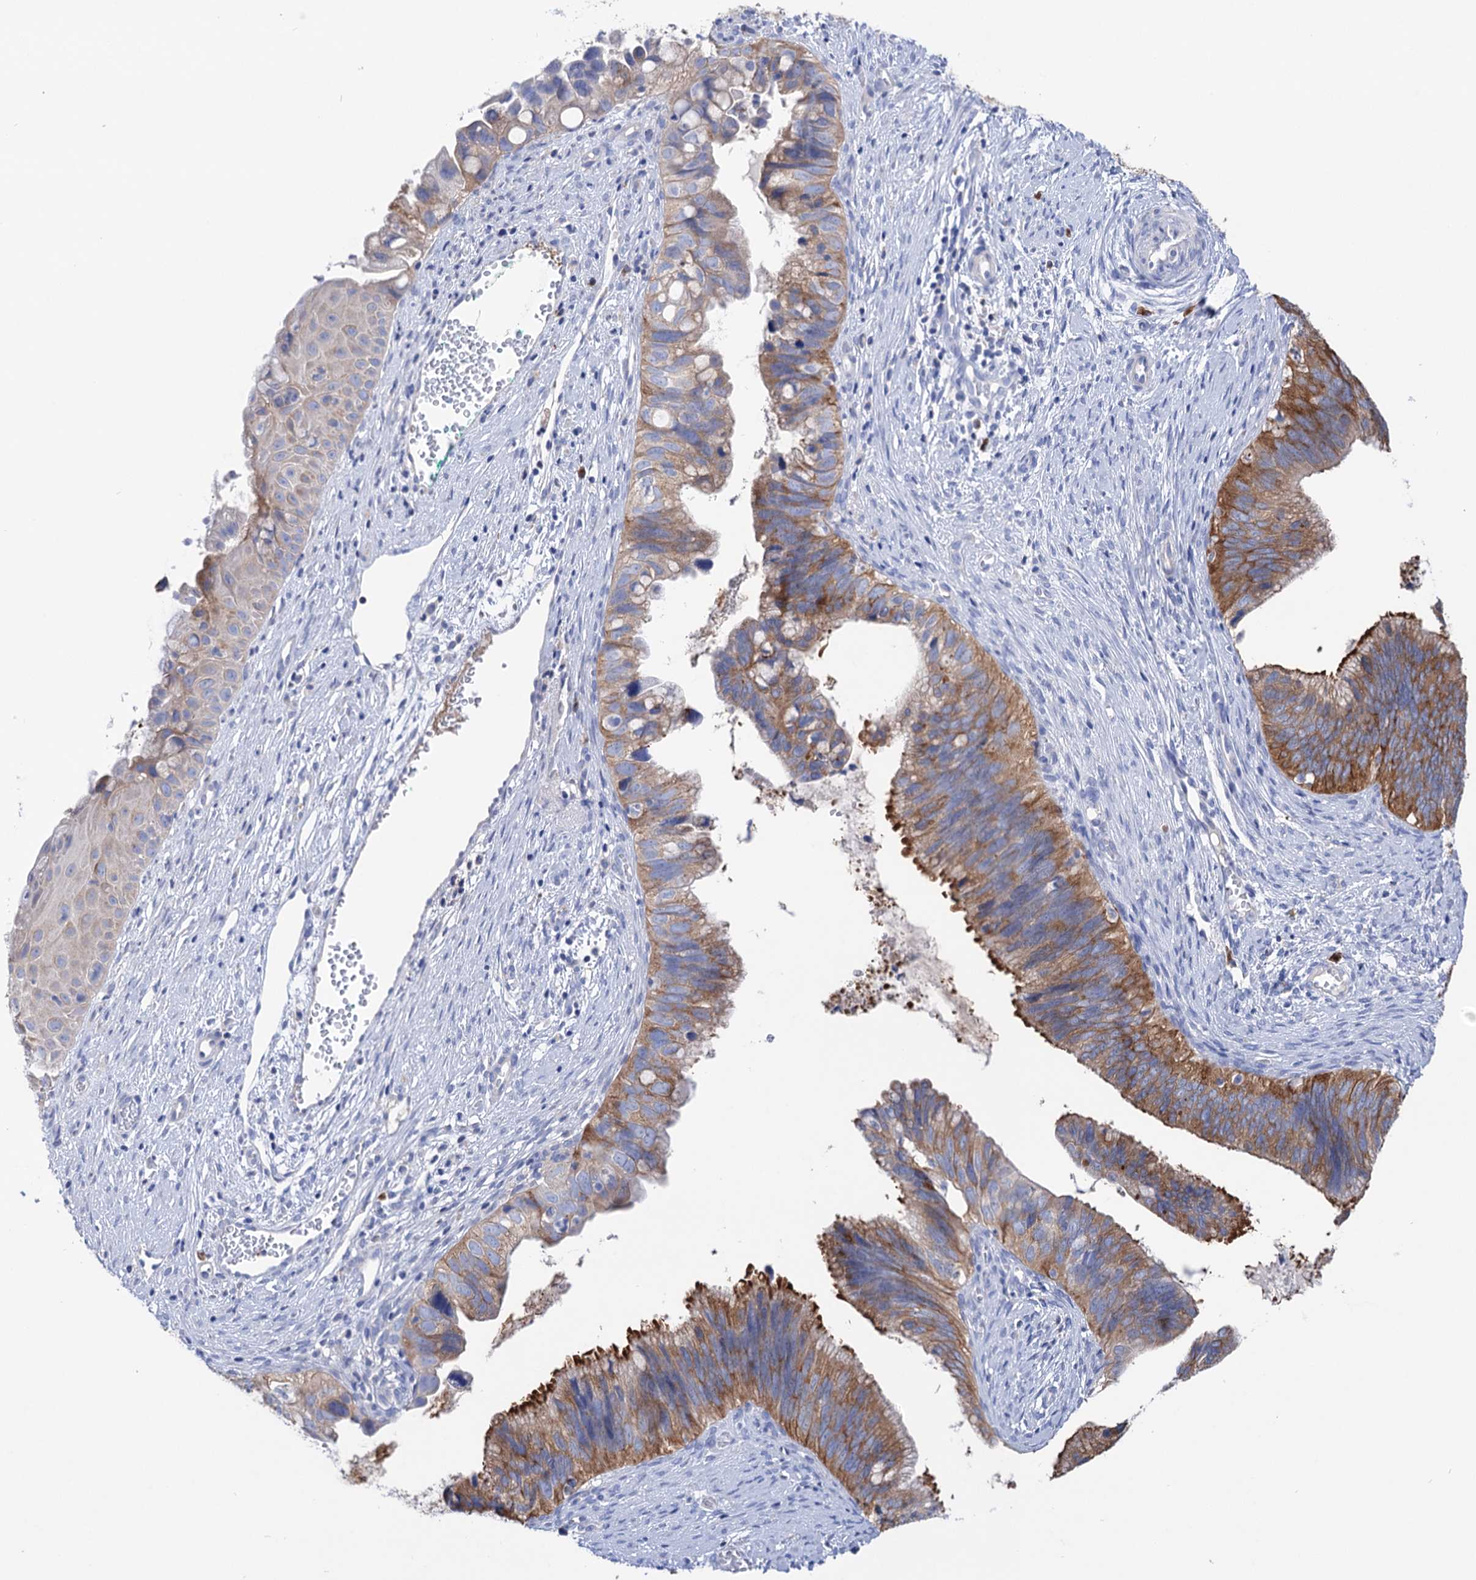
{"staining": {"intensity": "moderate", "quantity": ">75%", "location": "cytoplasmic/membranous"}, "tissue": "cervical cancer", "cell_type": "Tumor cells", "image_type": "cancer", "snomed": [{"axis": "morphology", "description": "Adenocarcinoma, NOS"}, {"axis": "topography", "description": "Cervix"}], "caption": "IHC staining of cervical cancer, which exhibits medium levels of moderate cytoplasmic/membranous positivity in about >75% of tumor cells indicating moderate cytoplasmic/membranous protein expression. The staining was performed using DAB (3,3'-diaminobenzidine) (brown) for protein detection and nuclei were counterstained in hematoxylin (blue).", "gene": "BBS4", "patient": {"sex": "female", "age": 42}}